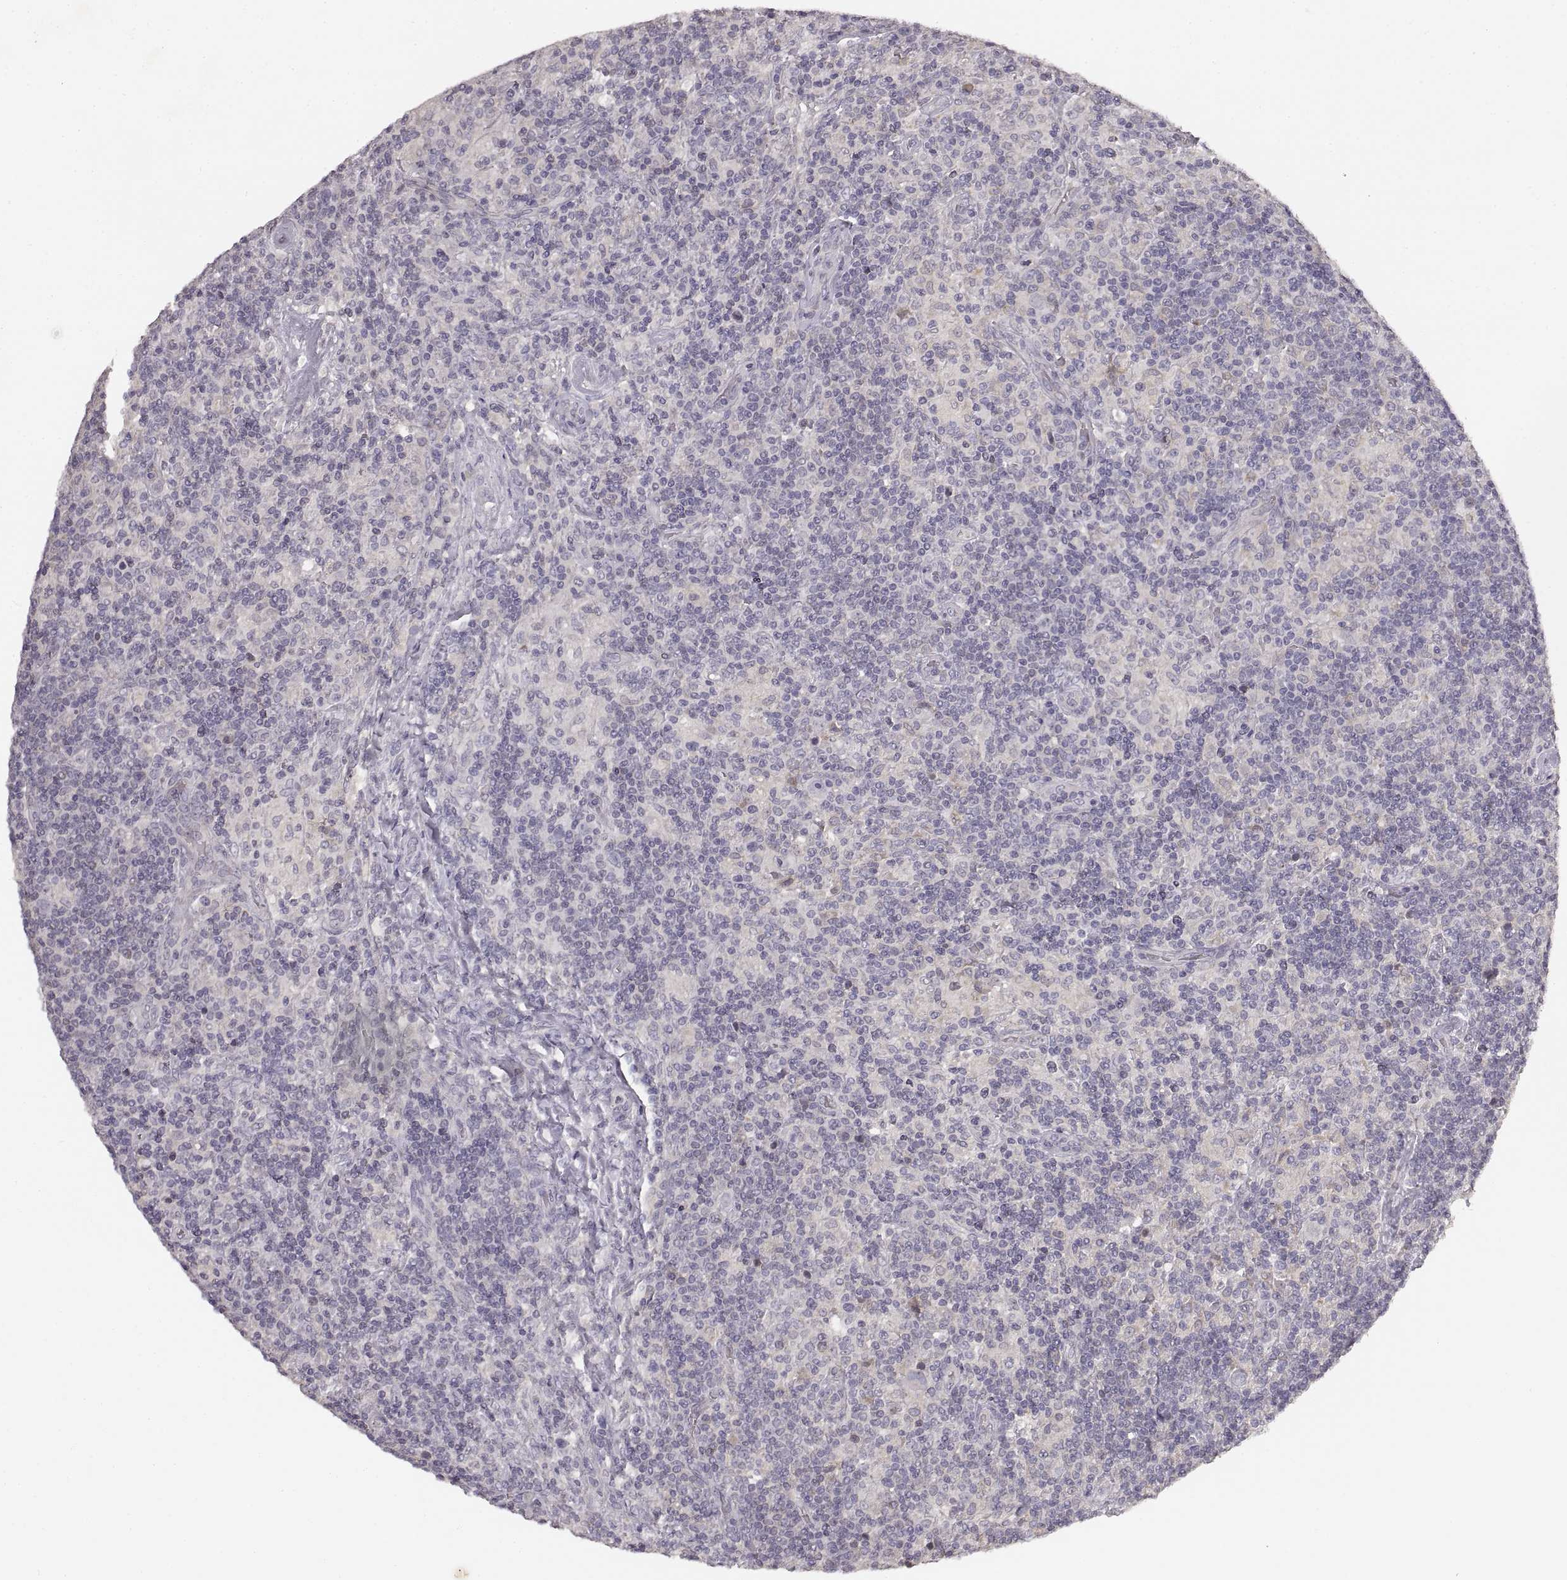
{"staining": {"intensity": "negative", "quantity": "none", "location": "none"}, "tissue": "lymphoma", "cell_type": "Tumor cells", "image_type": "cancer", "snomed": [{"axis": "morphology", "description": "Hodgkin's disease, NOS"}, {"axis": "topography", "description": "Lymph node"}], "caption": "The IHC image has no significant positivity in tumor cells of Hodgkin's disease tissue.", "gene": "RUNDC3A", "patient": {"sex": "male", "age": 70}}